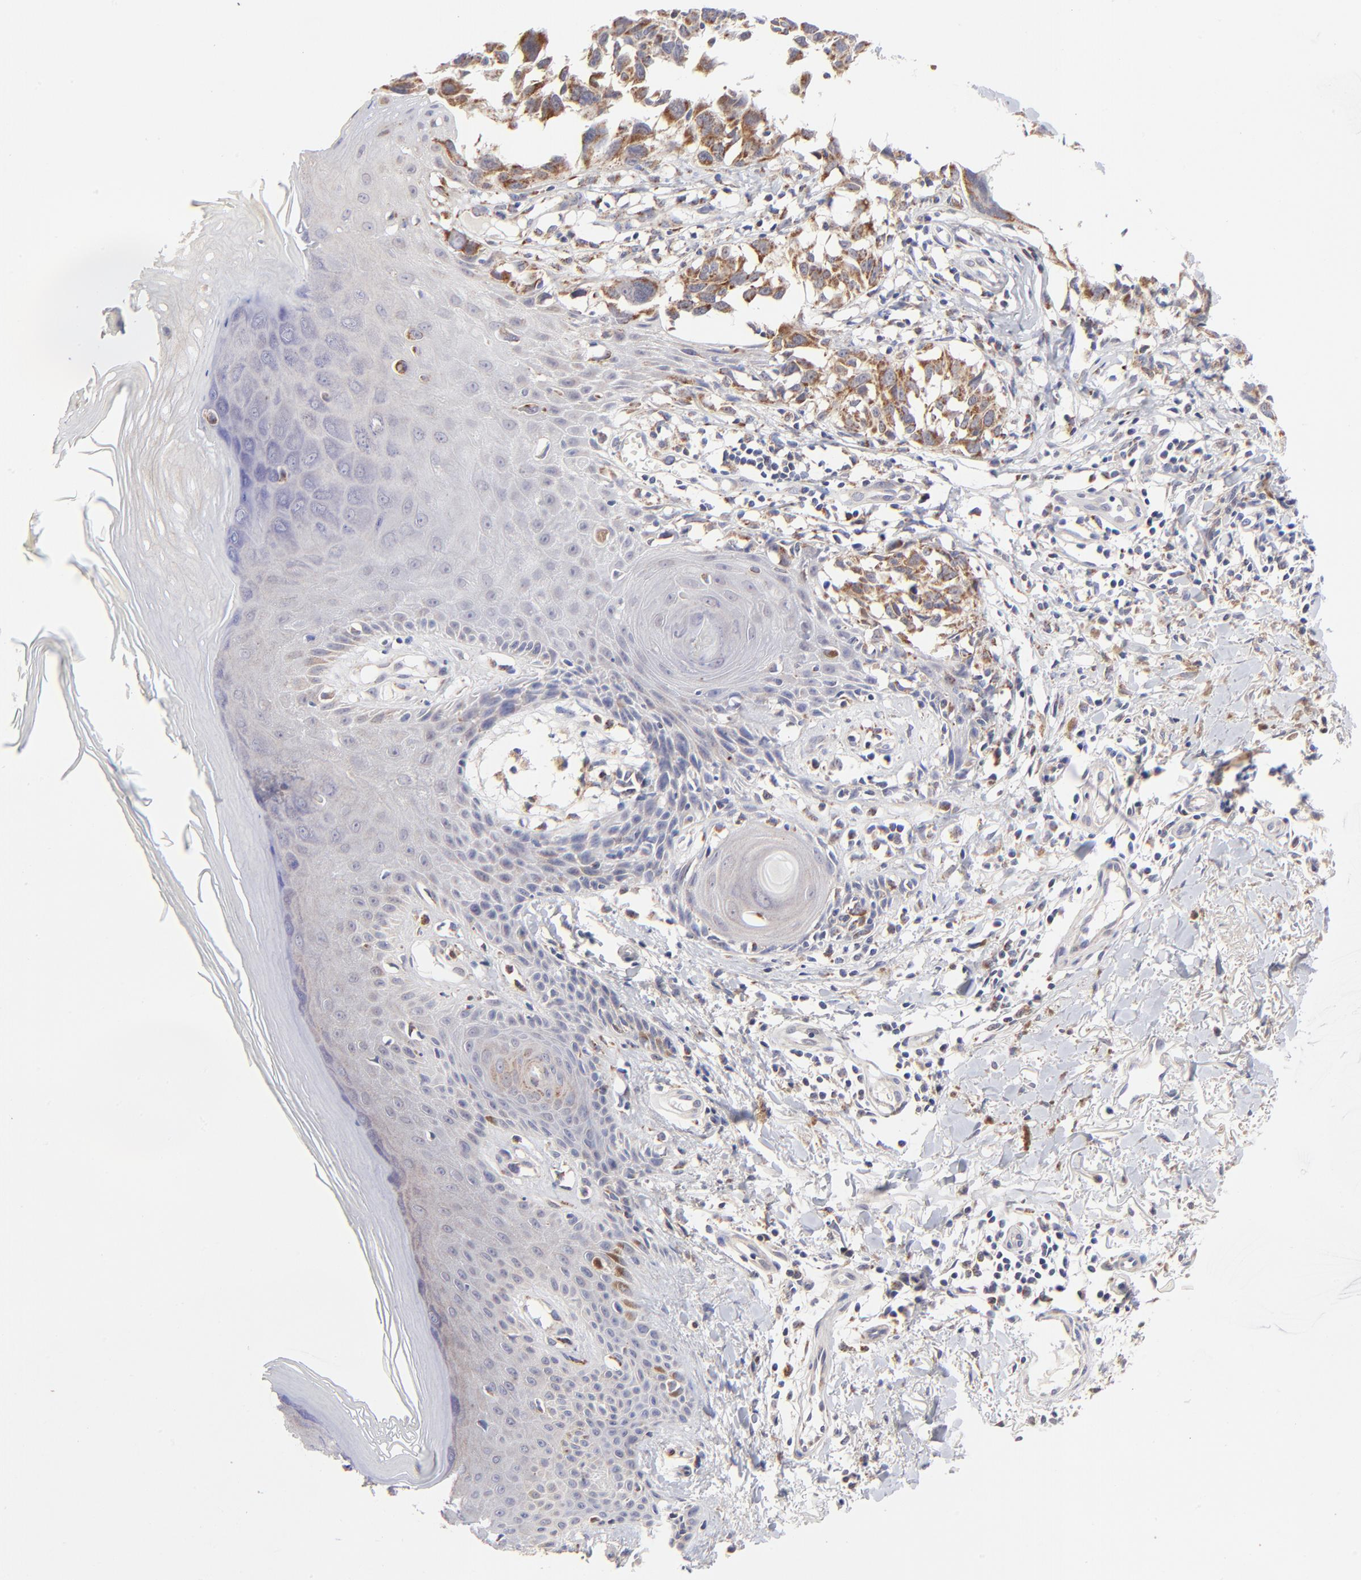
{"staining": {"intensity": "moderate", "quantity": ">75%", "location": "cytoplasmic/membranous"}, "tissue": "melanoma", "cell_type": "Tumor cells", "image_type": "cancer", "snomed": [{"axis": "morphology", "description": "Malignant melanoma, NOS"}, {"axis": "topography", "description": "Skin"}], "caption": "Malignant melanoma stained with DAB IHC exhibits medium levels of moderate cytoplasmic/membranous expression in about >75% of tumor cells.", "gene": "FBXL12", "patient": {"sex": "female", "age": 77}}